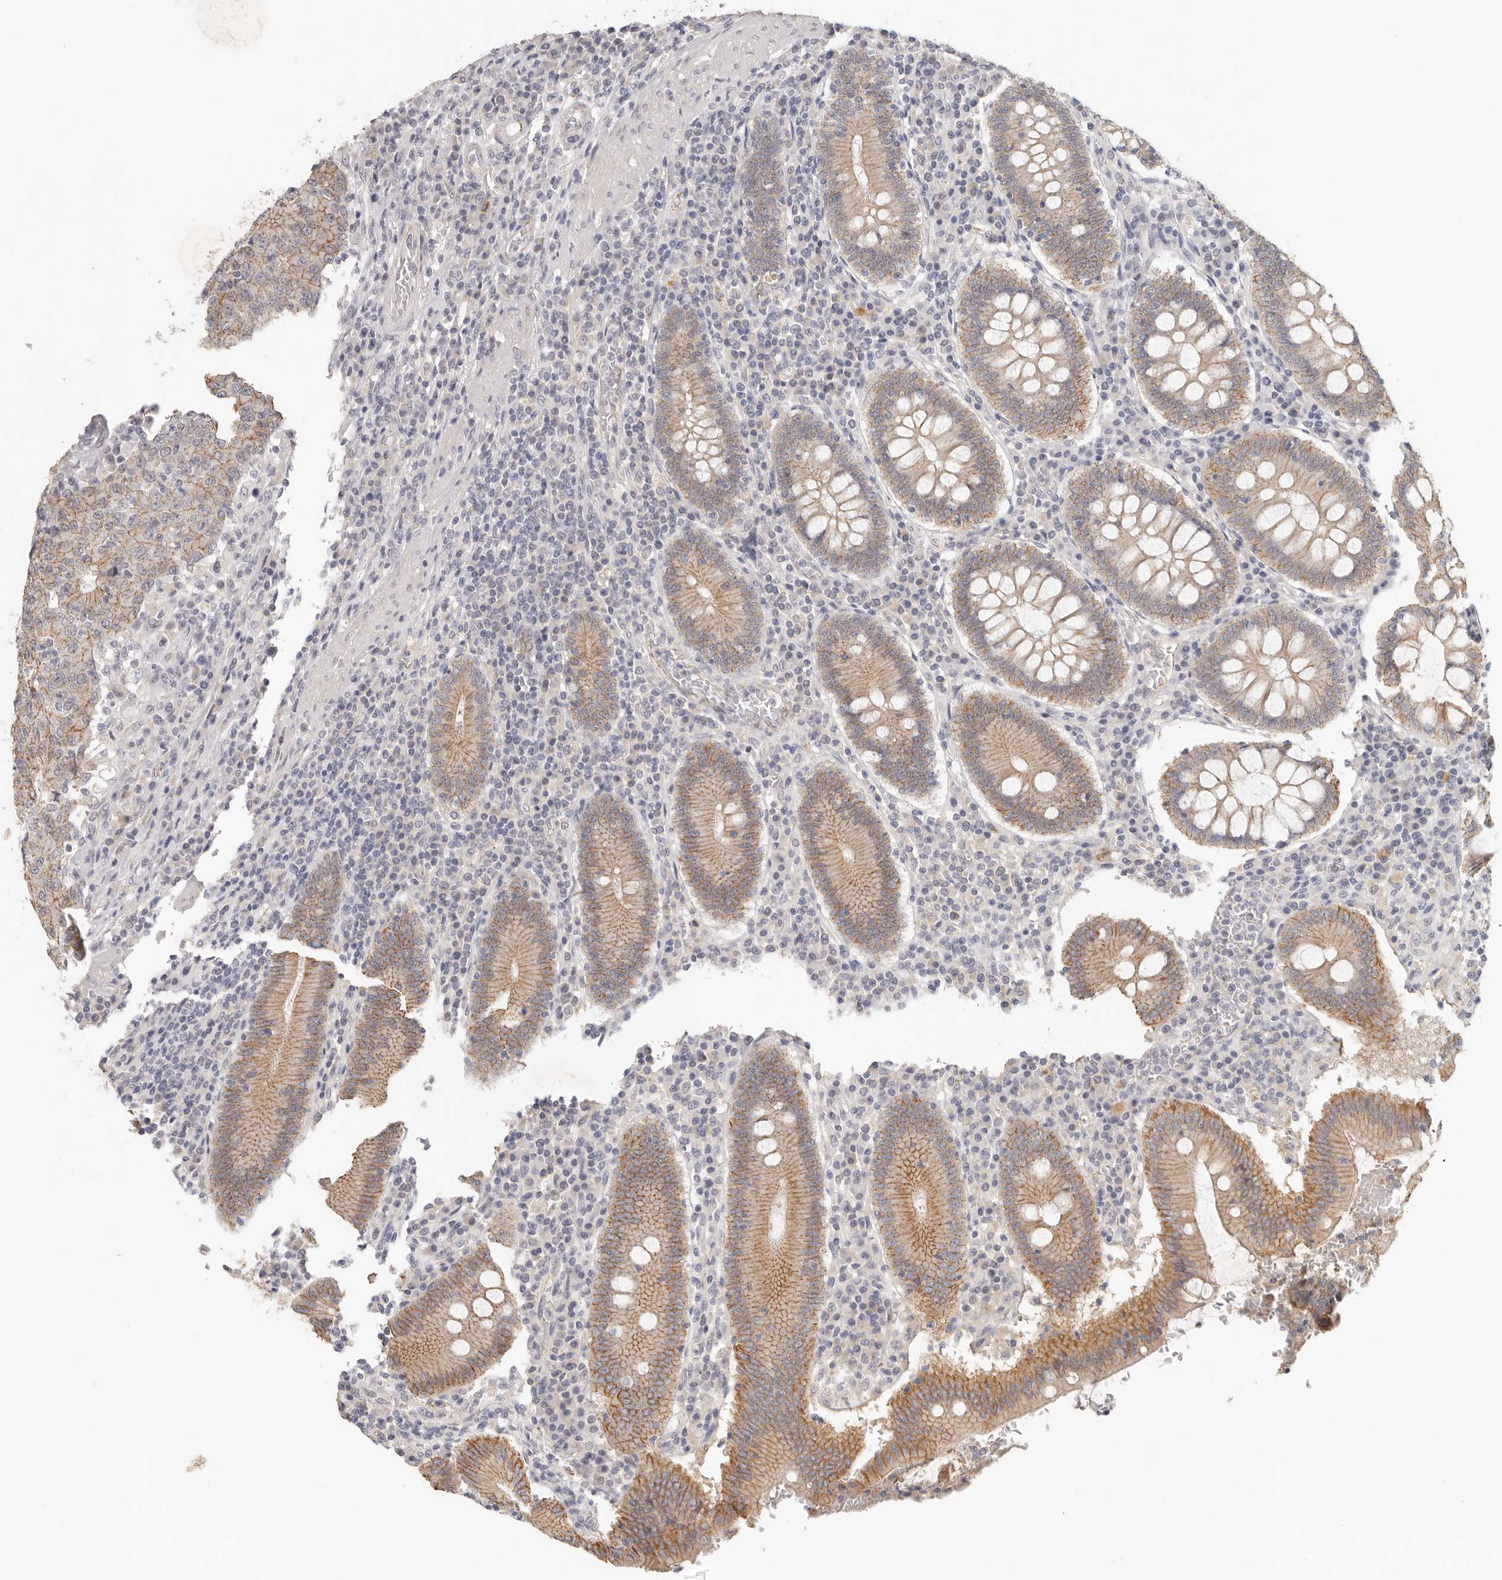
{"staining": {"intensity": "moderate", "quantity": ">75%", "location": "cytoplasmic/membranous"}, "tissue": "colorectal cancer", "cell_type": "Tumor cells", "image_type": "cancer", "snomed": [{"axis": "morphology", "description": "Adenocarcinoma, NOS"}, {"axis": "topography", "description": "Colon"}], "caption": "Tumor cells show medium levels of moderate cytoplasmic/membranous expression in approximately >75% of cells in colorectal cancer.", "gene": "ANXA9", "patient": {"sex": "female", "age": 75}}